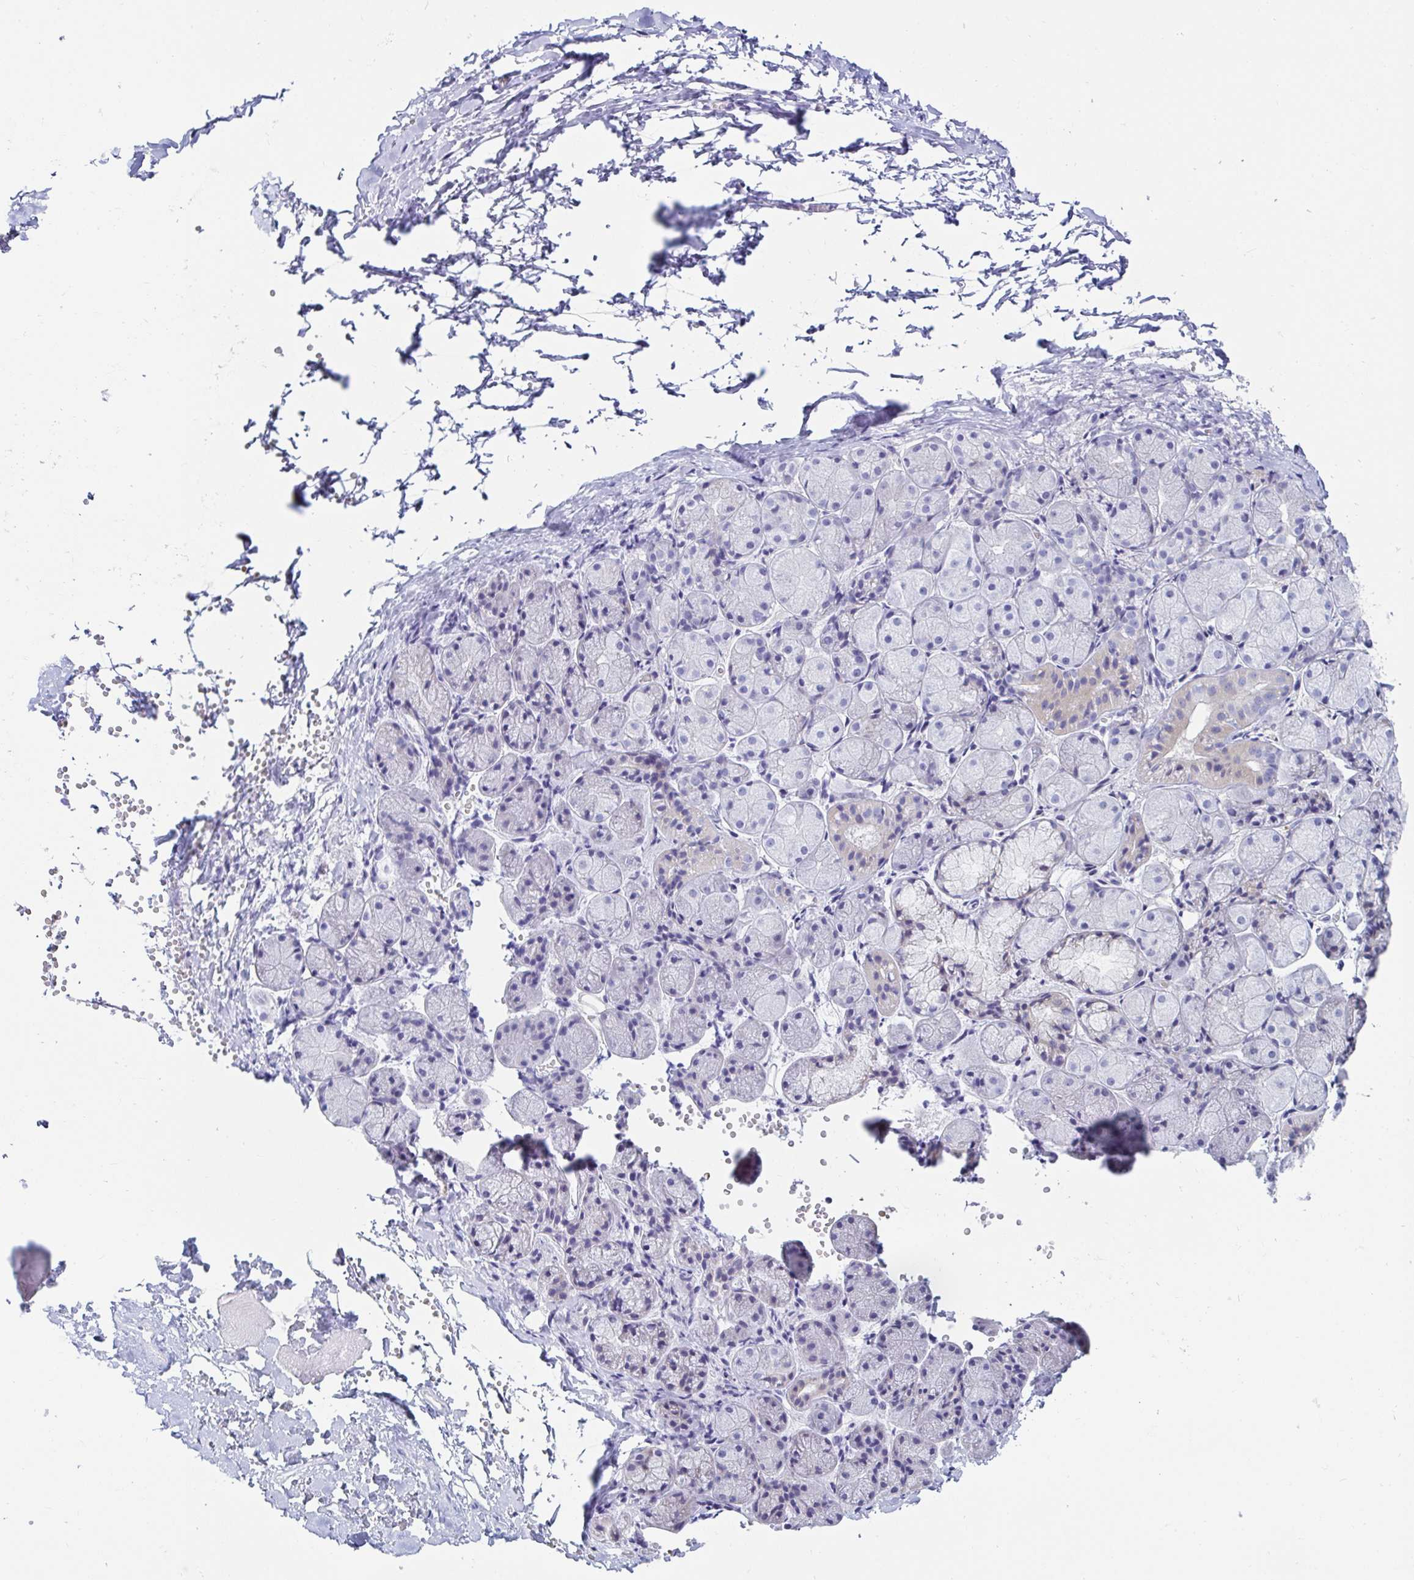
{"staining": {"intensity": "negative", "quantity": "none", "location": "none"}, "tissue": "salivary gland", "cell_type": "Glandular cells", "image_type": "normal", "snomed": [{"axis": "morphology", "description": "Normal tissue, NOS"}, {"axis": "topography", "description": "Salivary gland"}], "caption": "Immunohistochemistry micrograph of unremarkable salivary gland: human salivary gland stained with DAB (3,3'-diaminobenzidine) shows no significant protein expression in glandular cells. (DAB immunohistochemistry with hematoxylin counter stain).", "gene": "C4orf17", "patient": {"sex": "female", "age": 24}}